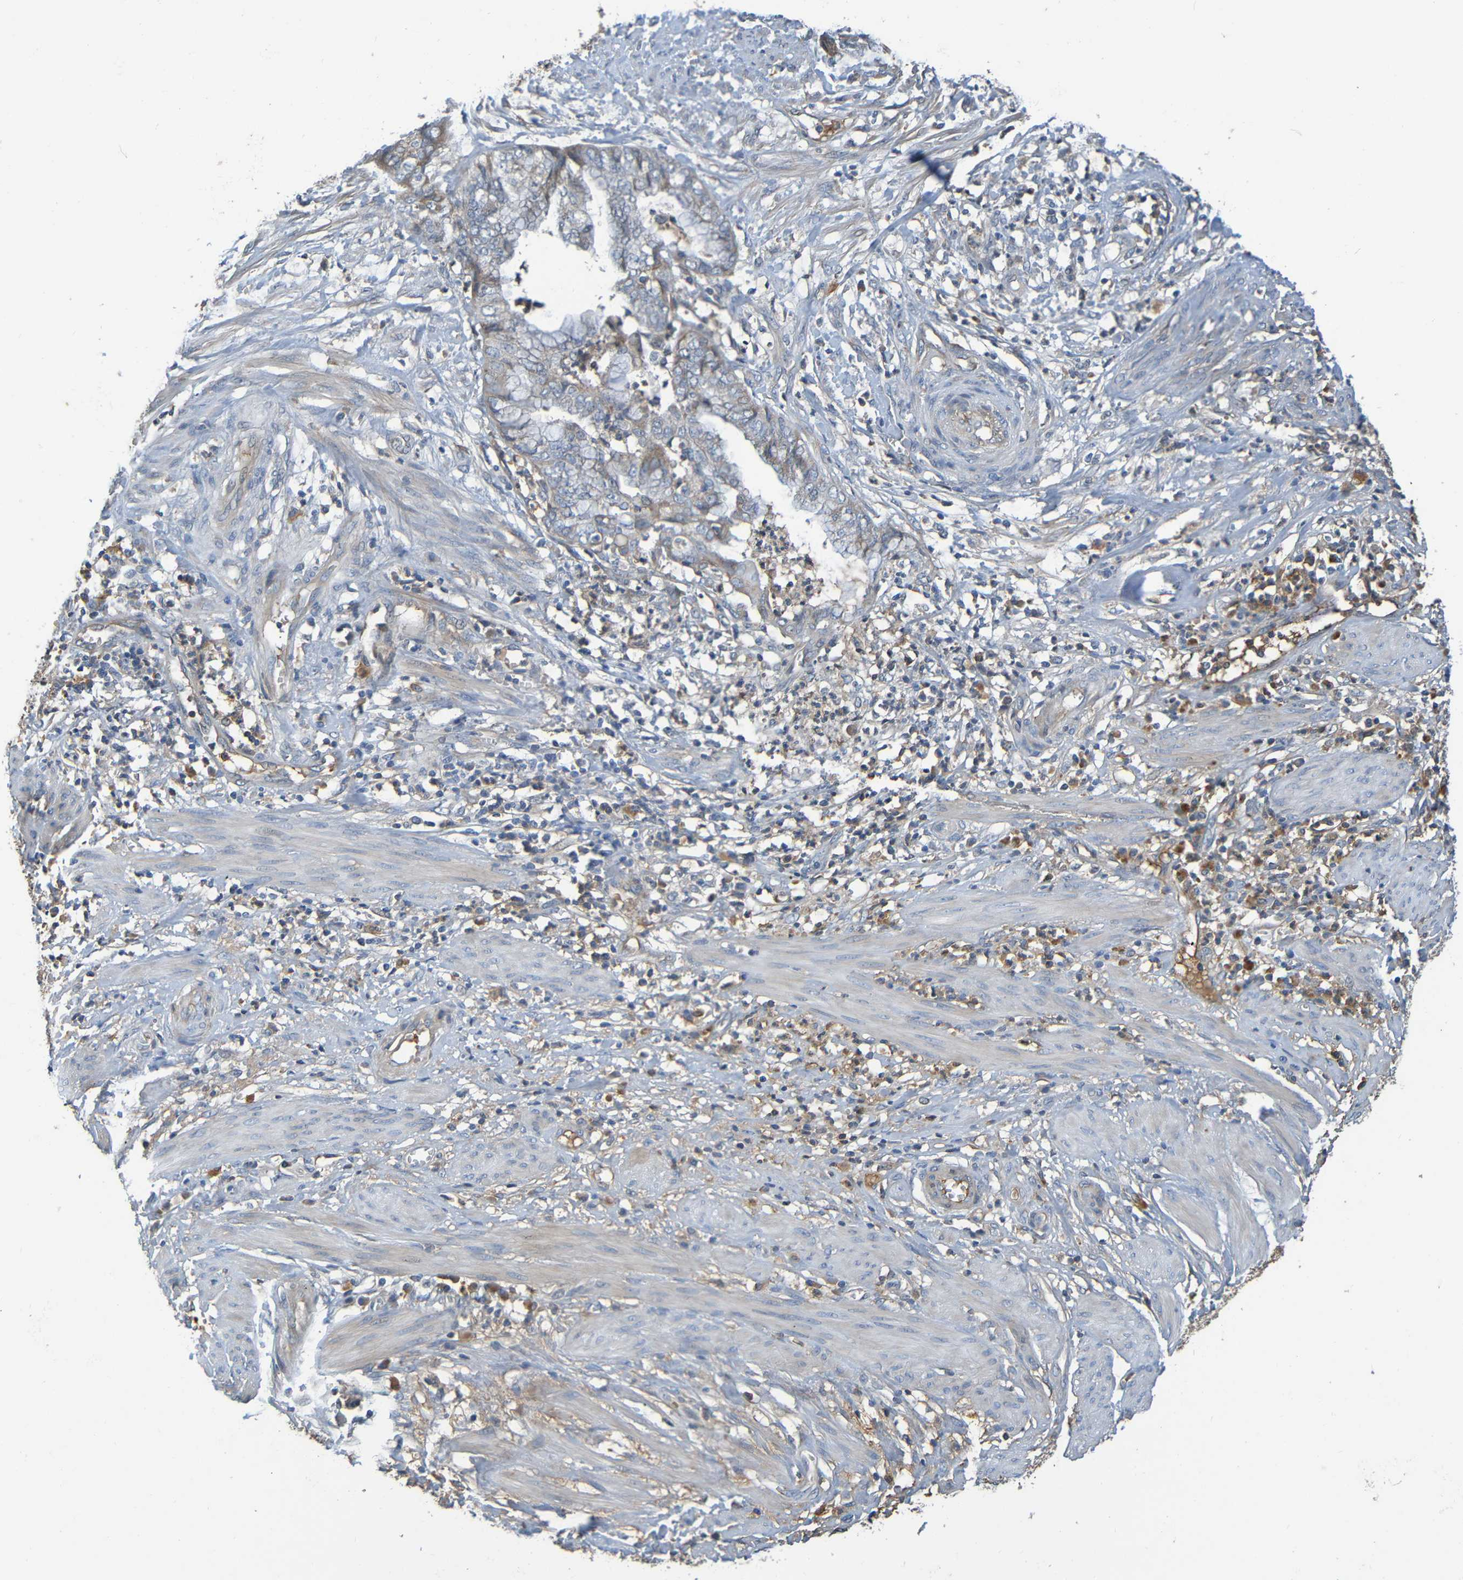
{"staining": {"intensity": "weak", "quantity": "25%-75%", "location": "cytoplasmic/membranous"}, "tissue": "endometrial cancer", "cell_type": "Tumor cells", "image_type": "cancer", "snomed": [{"axis": "morphology", "description": "Necrosis, NOS"}, {"axis": "morphology", "description": "Adenocarcinoma, NOS"}, {"axis": "topography", "description": "Endometrium"}], "caption": "Immunohistochemistry (IHC) histopathology image of human endometrial adenocarcinoma stained for a protein (brown), which reveals low levels of weak cytoplasmic/membranous positivity in approximately 25%-75% of tumor cells.", "gene": "C1QA", "patient": {"sex": "female", "age": 79}}